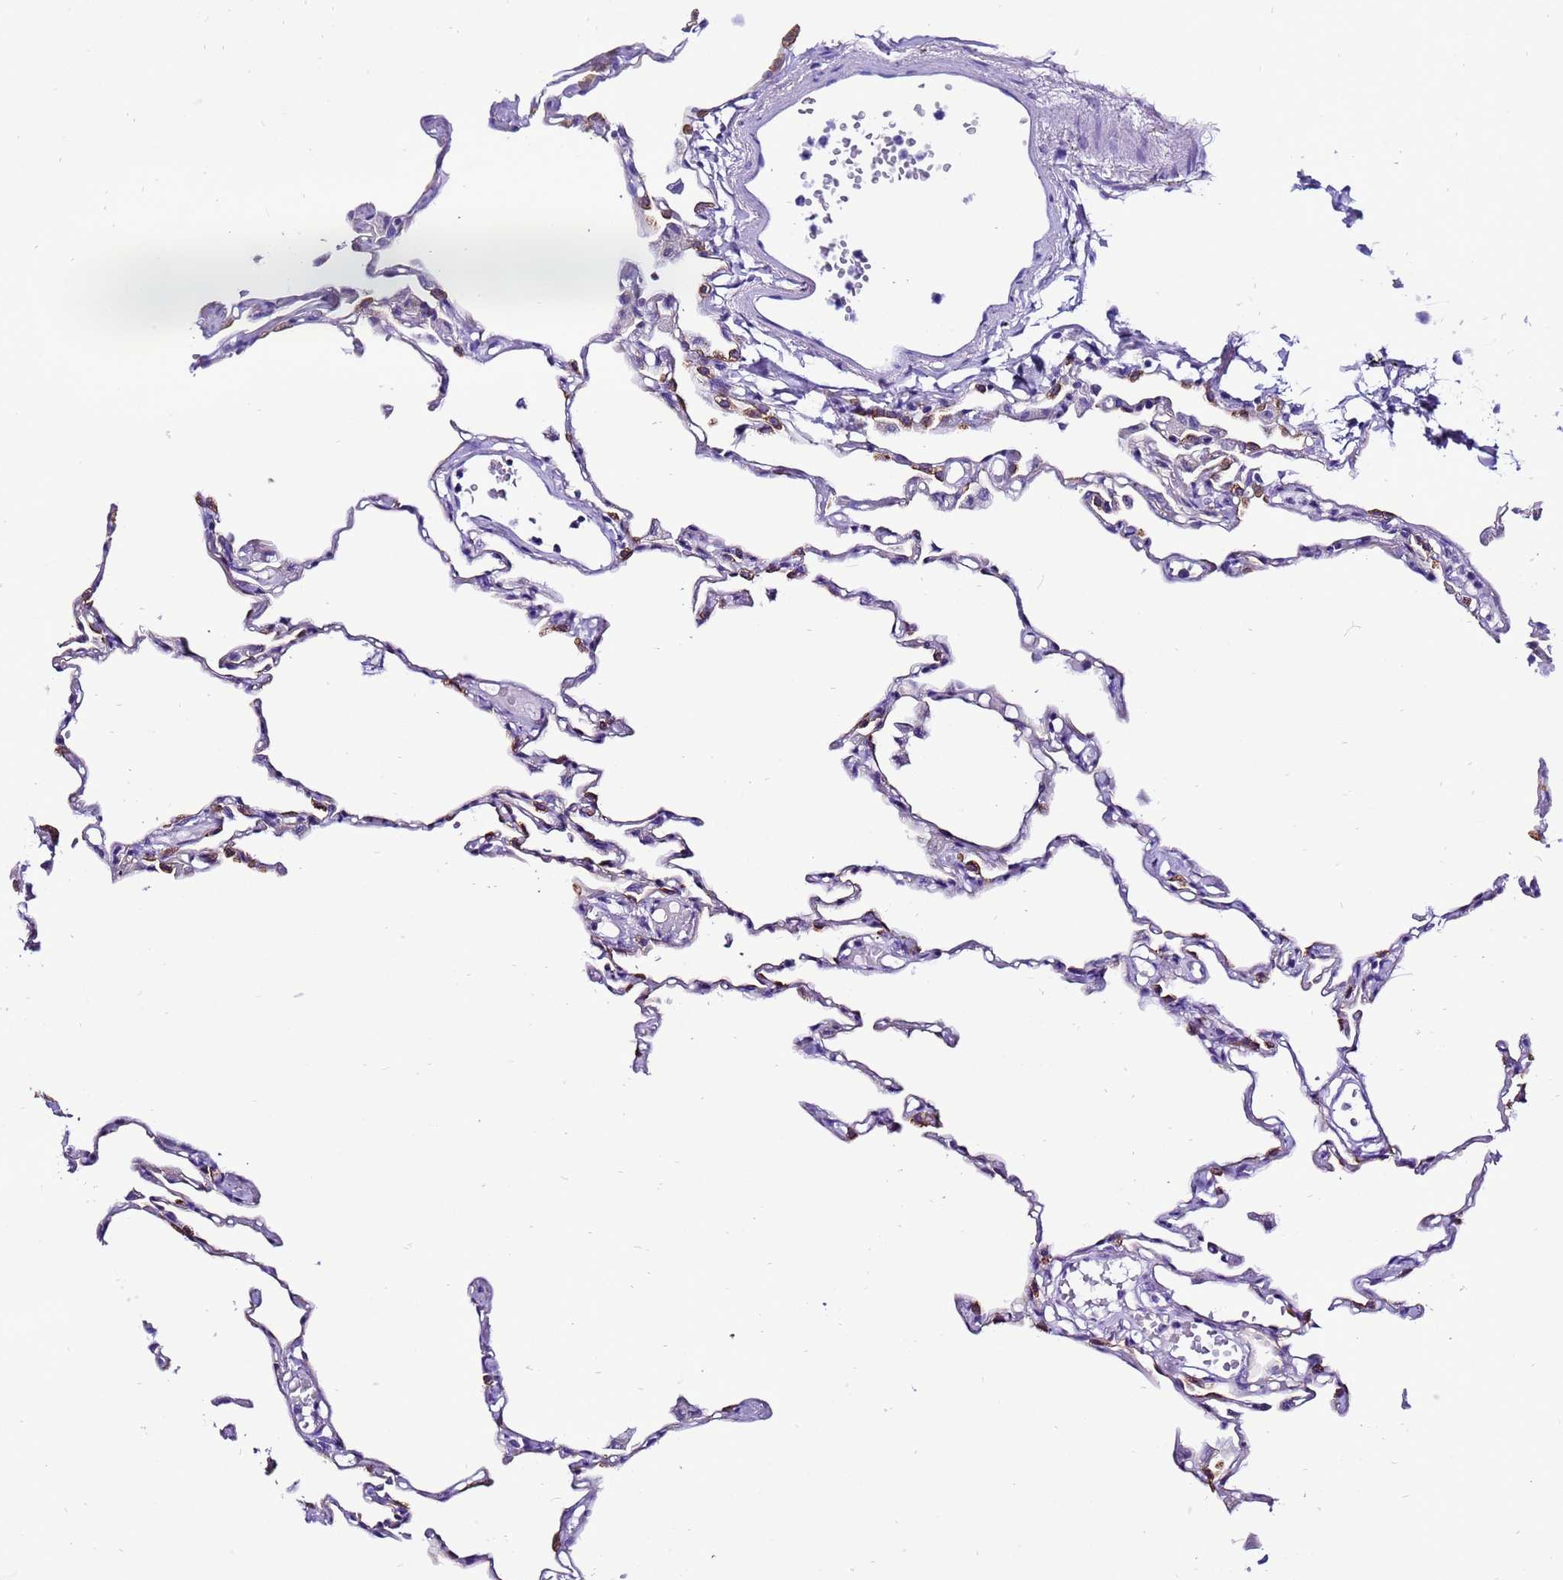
{"staining": {"intensity": "moderate", "quantity": "<25%", "location": "cytoplasmic/membranous"}, "tissue": "lung", "cell_type": "Alveolar cells", "image_type": "normal", "snomed": [{"axis": "morphology", "description": "Normal tissue, NOS"}, {"axis": "topography", "description": "Lung"}], "caption": "Immunohistochemistry micrograph of benign lung: lung stained using immunohistochemistry (IHC) displays low levels of moderate protein expression localized specifically in the cytoplasmic/membranous of alveolar cells, appearing as a cytoplasmic/membranous brown color.", "gene": "PIEZO2", "patient": {"sex": "female", "age": 49}}